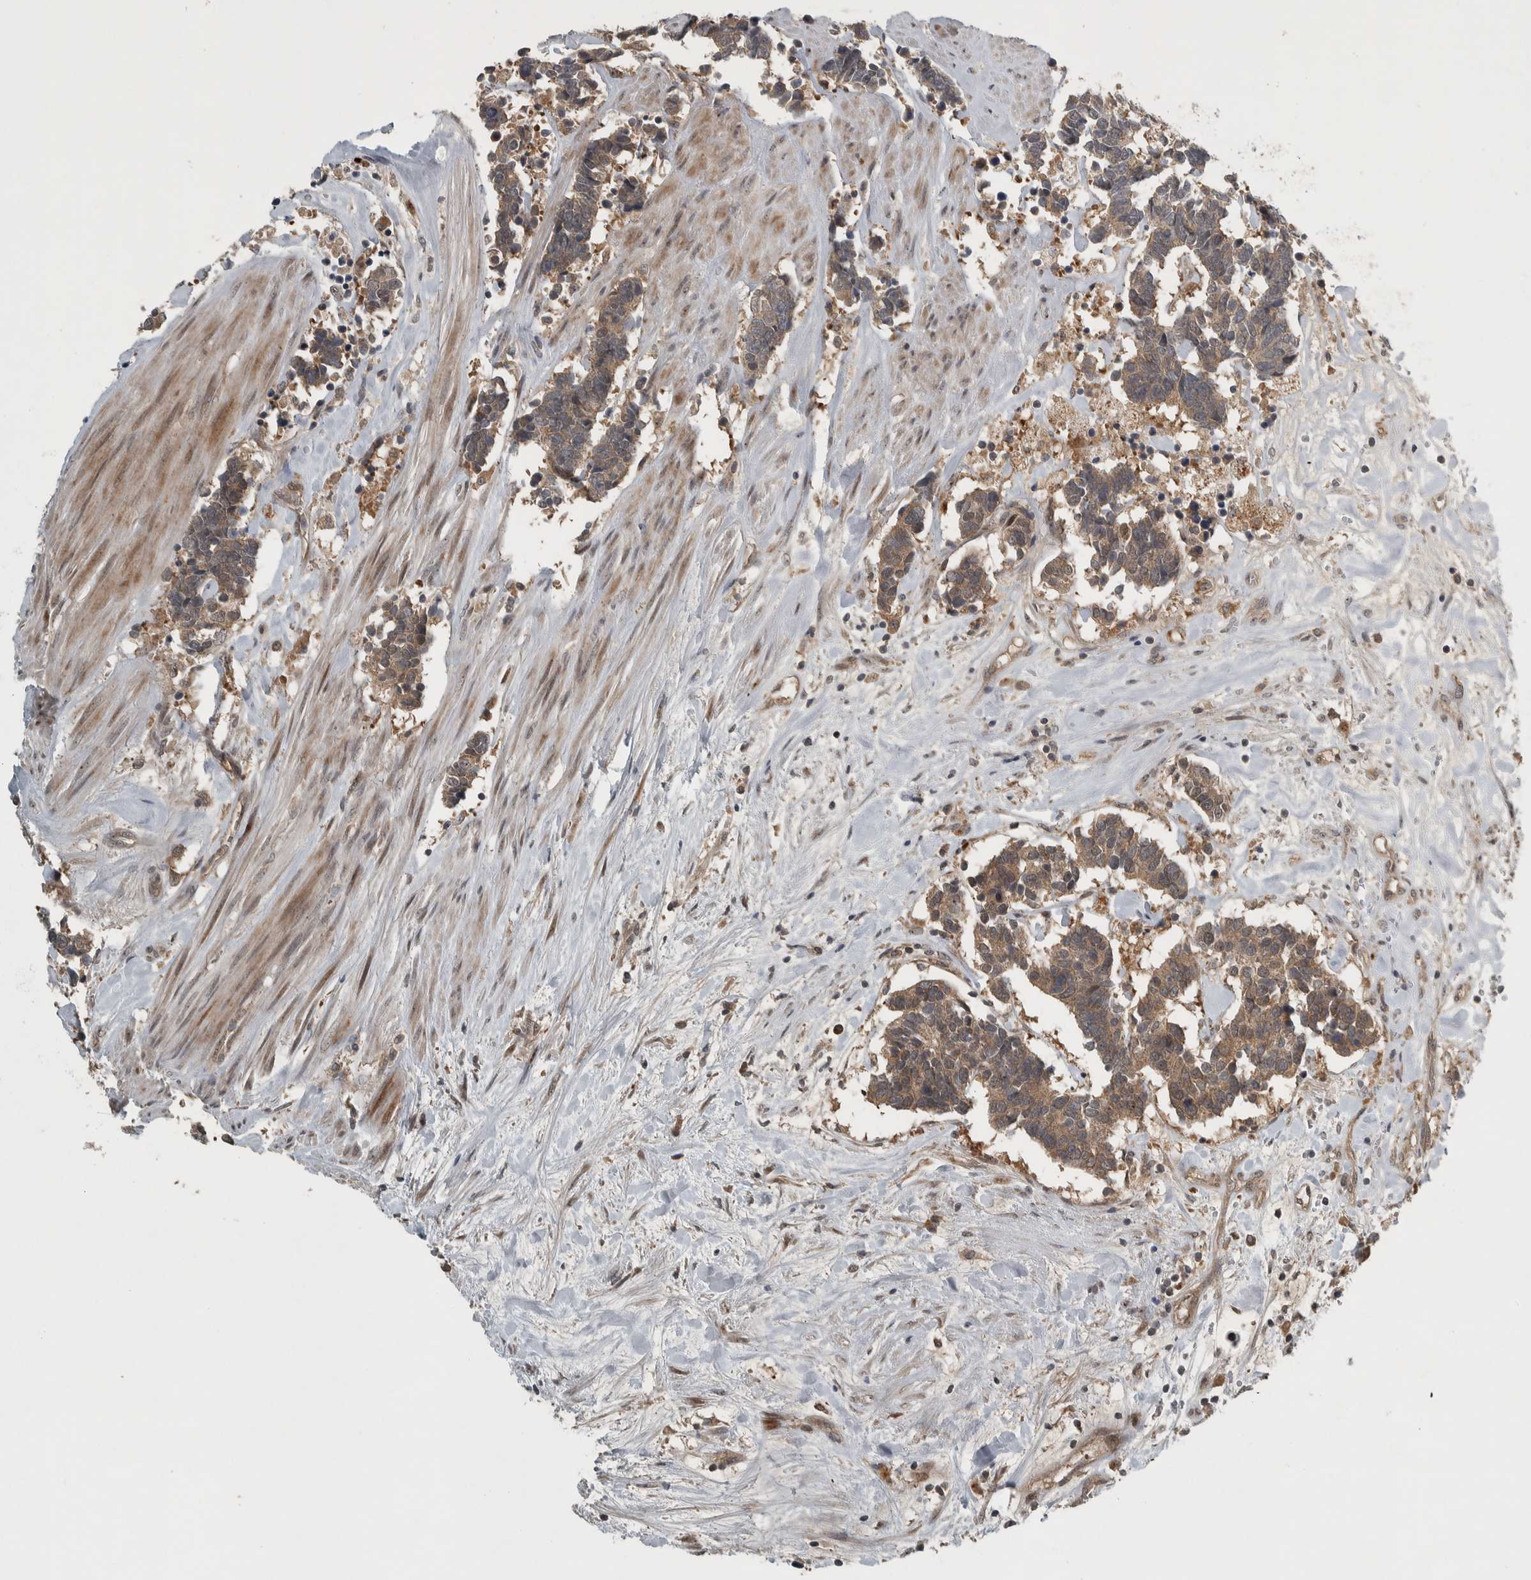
{"staining": {"intensity": "moderate", "quantity": ">75%", "location": "cytoplasmic/membranous"}, "tissue": "carcinoid", "cell_type": "Tumor cells", "image_type": "cancer", "snomed": [{"axis": "morphology", "description": "Carcinoma, NOS"}, {"axis": "morphology", "description": "Carcinoid, malignant, NOS"}, {"axis": "topography", "description": "Urinary bladder"}], "caption": "Carcinoma stained with a protein marker demonstrates moderate staining in tumor cells.", "gene": "XPO5", "patient": {"sex": "male", "age": 57}}